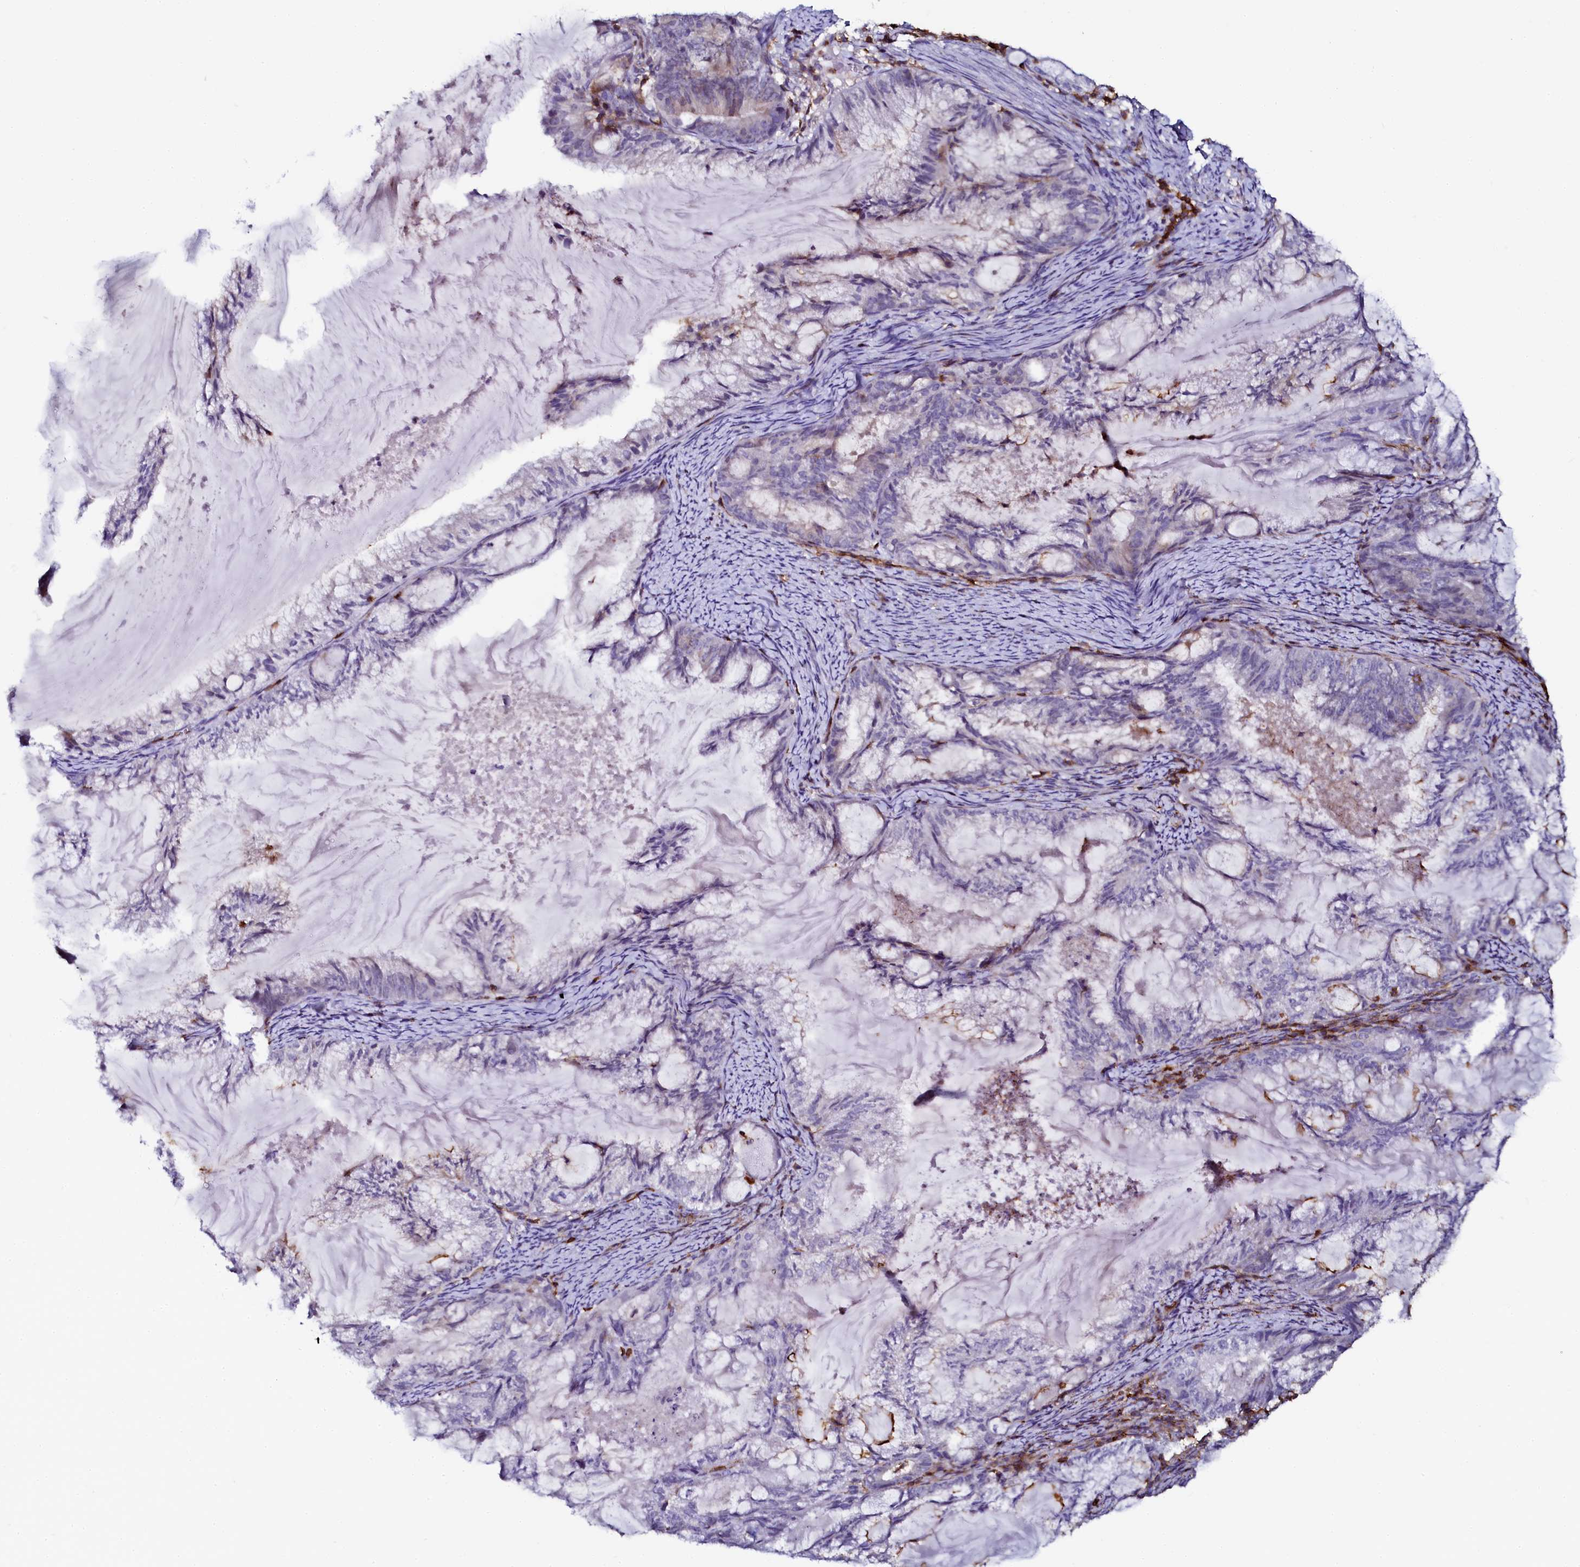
{"staining": {"intensity": "negative", "quantity": "none", "location": "none"}, "tissue": "endometrial cancer", "cell_type": "Tumor cells", "image_type": "cancer", "snomed": [{"axis": "morphology", "description": "Adenocarcinoma, NOS"}, {"axis": "topography", "description": "Endometrium"}], "caption": "Protein analysis of adenocarcinoma (endometrial) displays no significant positivity in tumor cells.", "gene": "AAAS", "patient": {"sex": "female", "age": 86}}